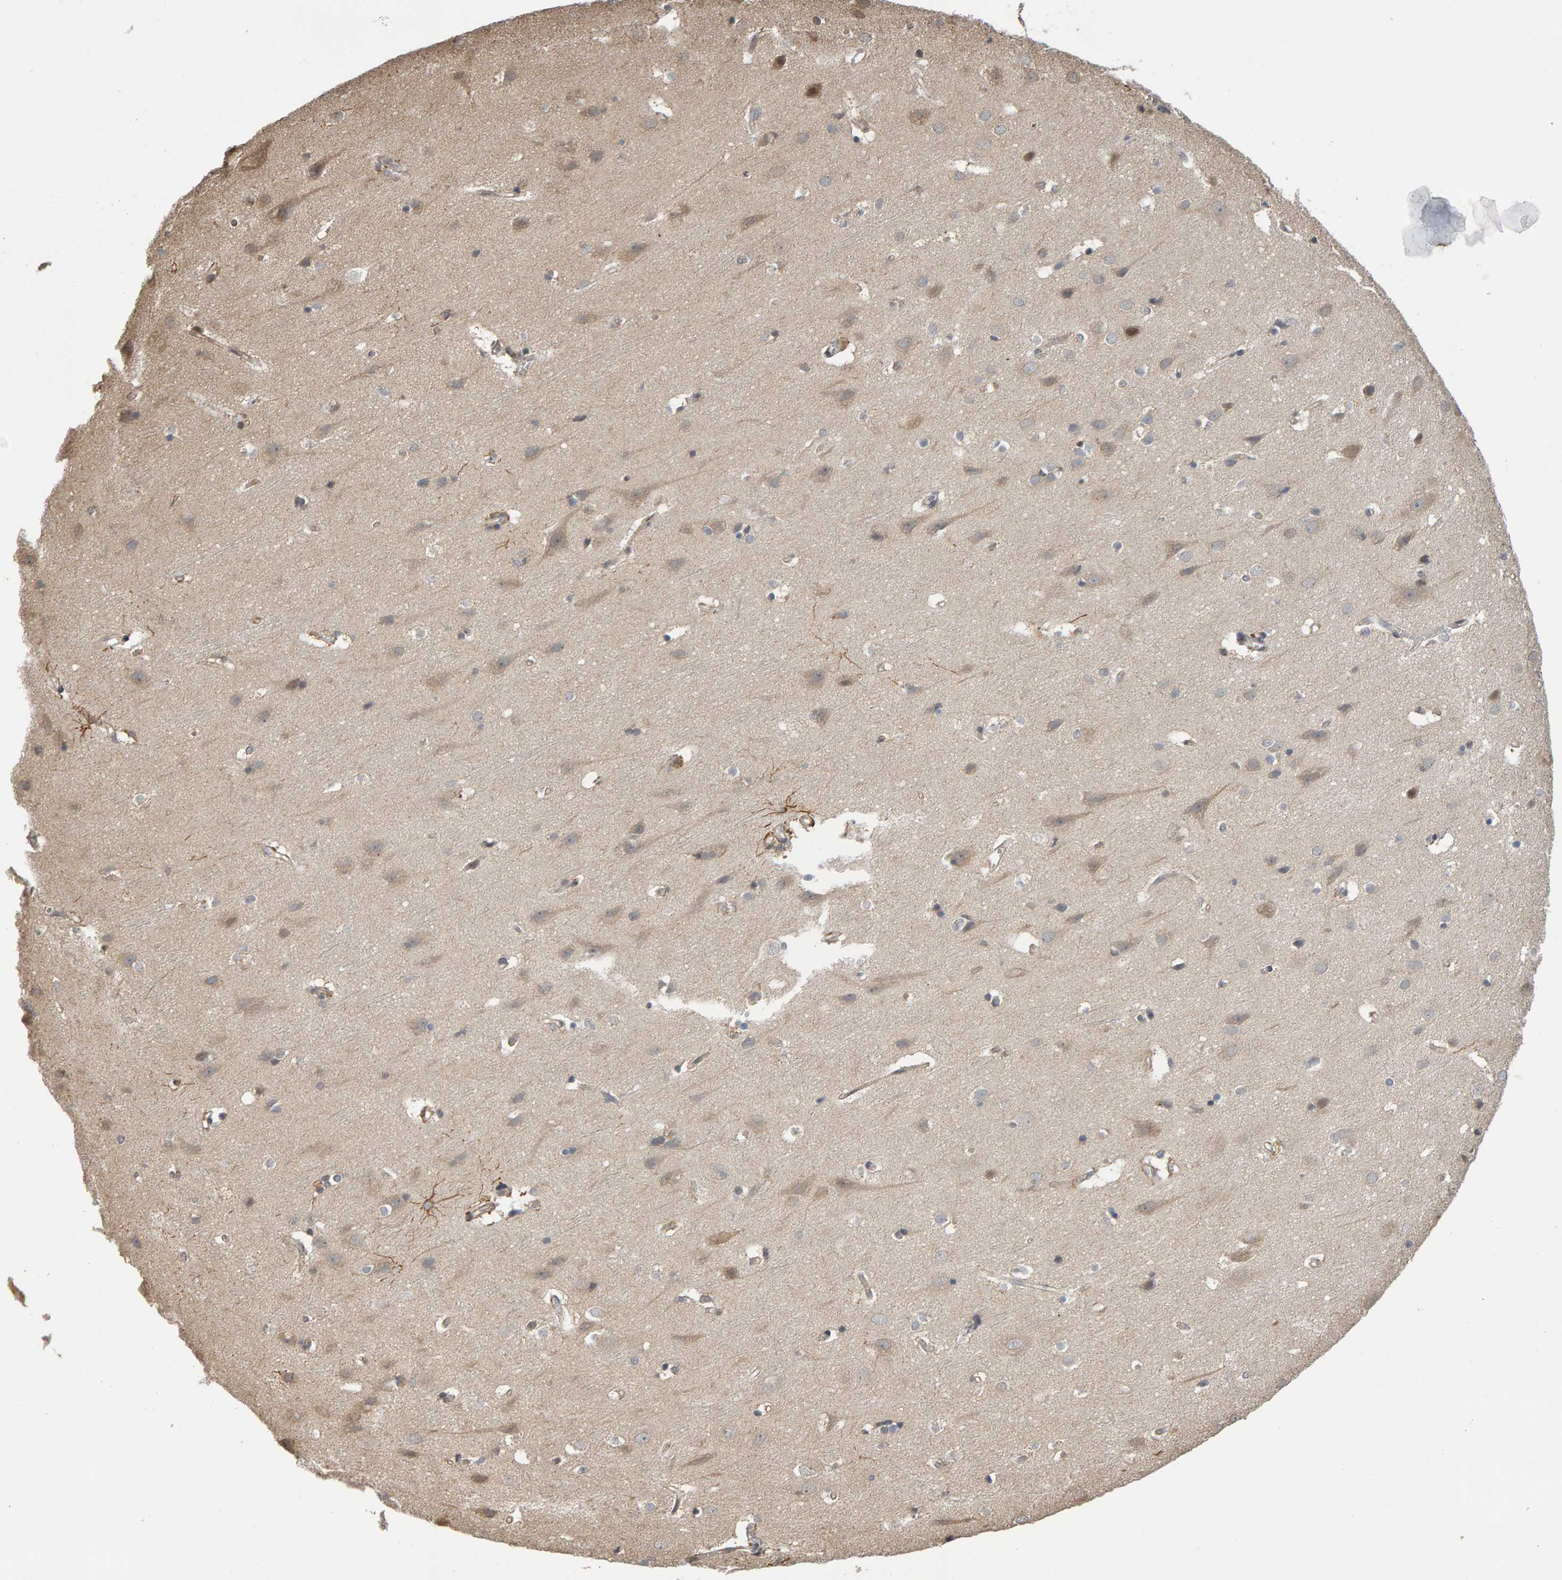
{"staining": {"intensity": "negative", "quantity": "none", "location": "none"}, "tissue": "cerebral cortex", "cell_type": "Endothelial cells", "image_type": "normal", "snomed": [{"axis": "morphology", "description": "Normal tissue, NOS"}, {"axis": "topography", "description": "Cerebral cortex"}], "caption": "The histopathology image reveals no significant expression in endothelial cells of cerebral cortex.", "gene": "COASY", "patient": {"sex": "male", "age": 54}}